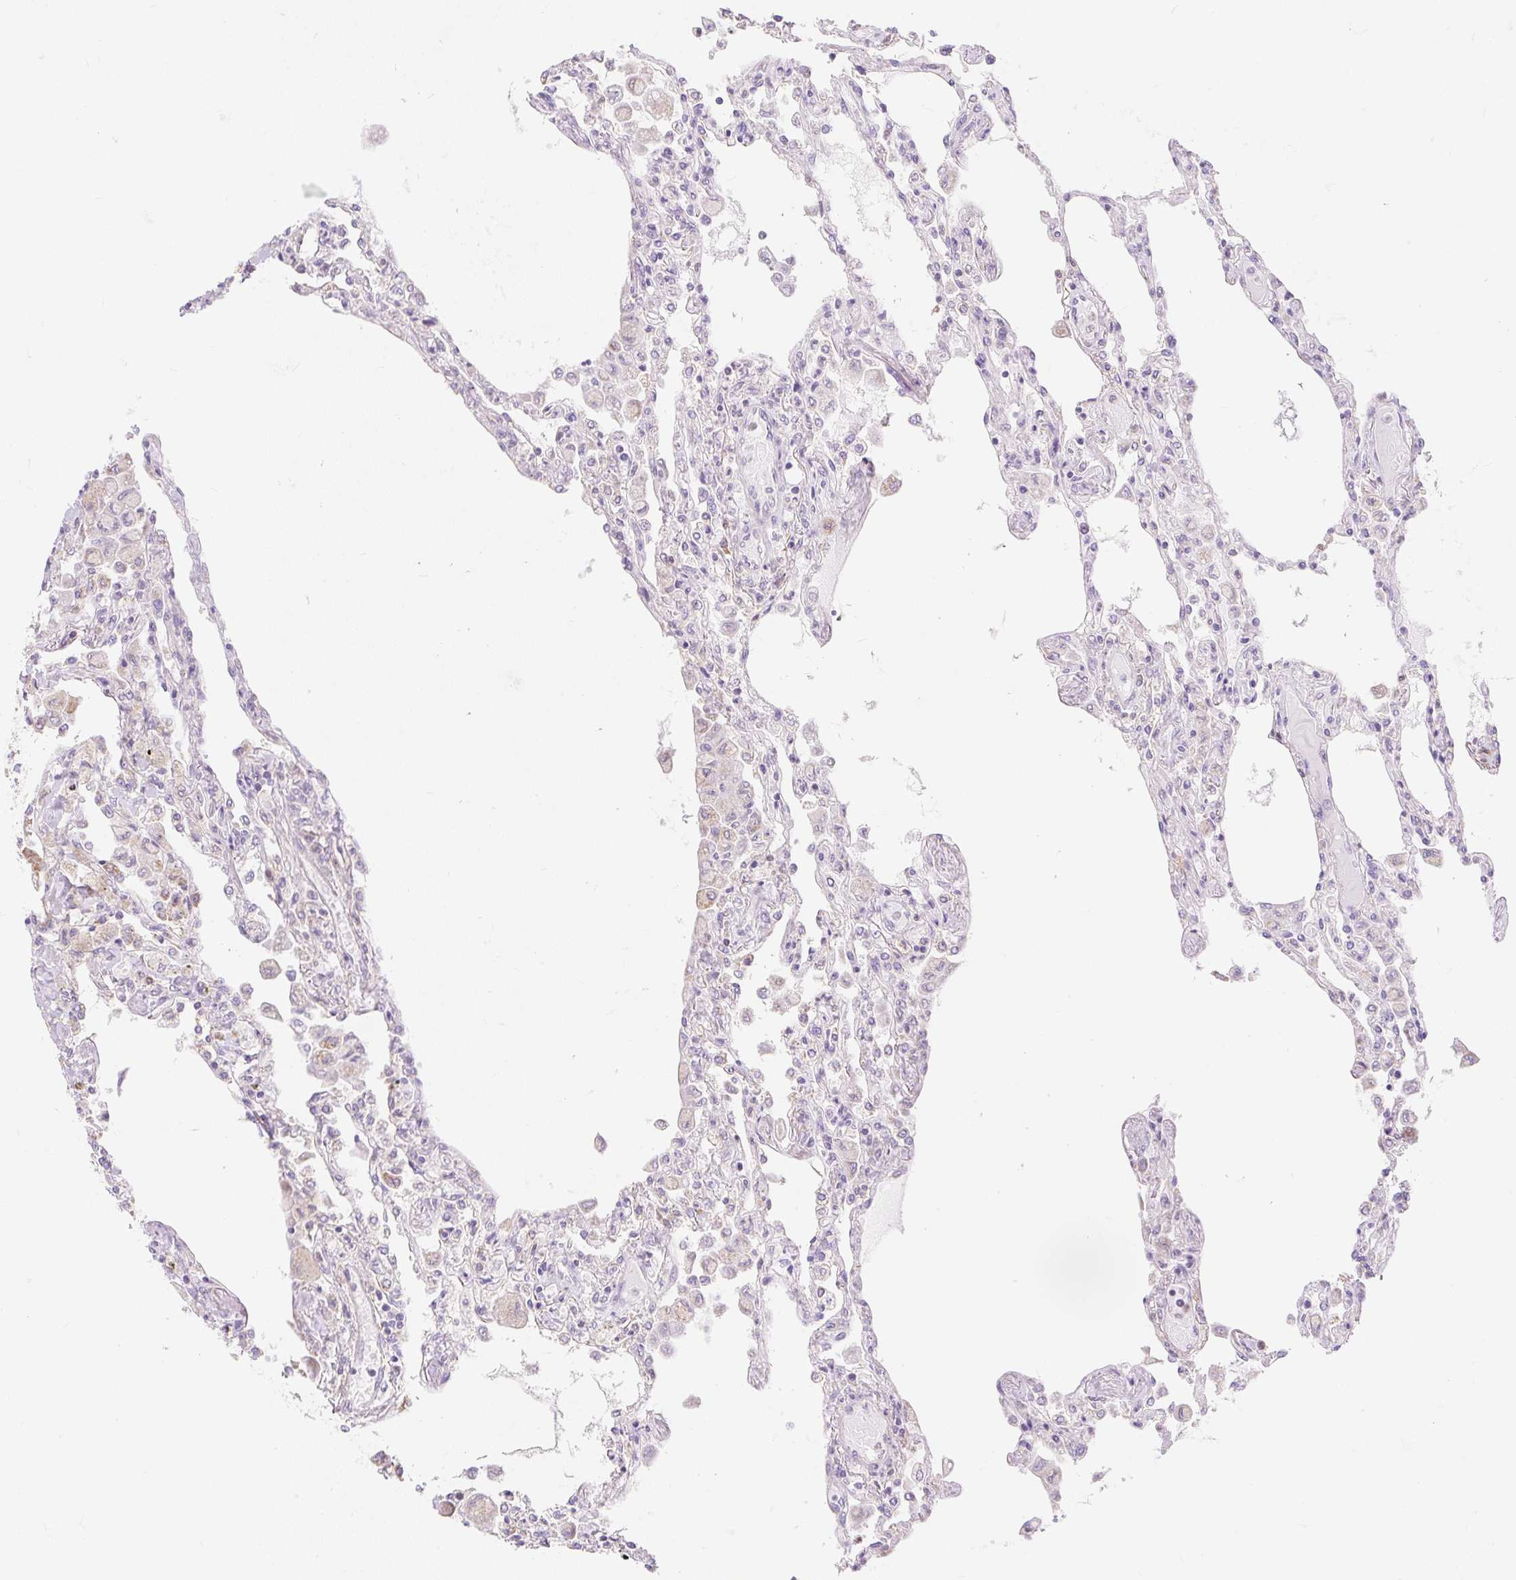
{"staining": {"intensity": "negative", "quantity": "none", "location": "none"}, "tissue": "lung", "cell_type": "Alveolar cells", "image_type": "normal", "snomed": [{"axis": "morphology", "description": "Normal tissue, NOS"}, {"axis": "topography", "description": "Bronchus"}, {"axis": "topography", "description": "Lung"}], "caption": "Image shows no significant protein expression in alveolar cells of unremarkable lung.", "gene": "DHX35", "patient": {"sex": "female", "age": 49}}